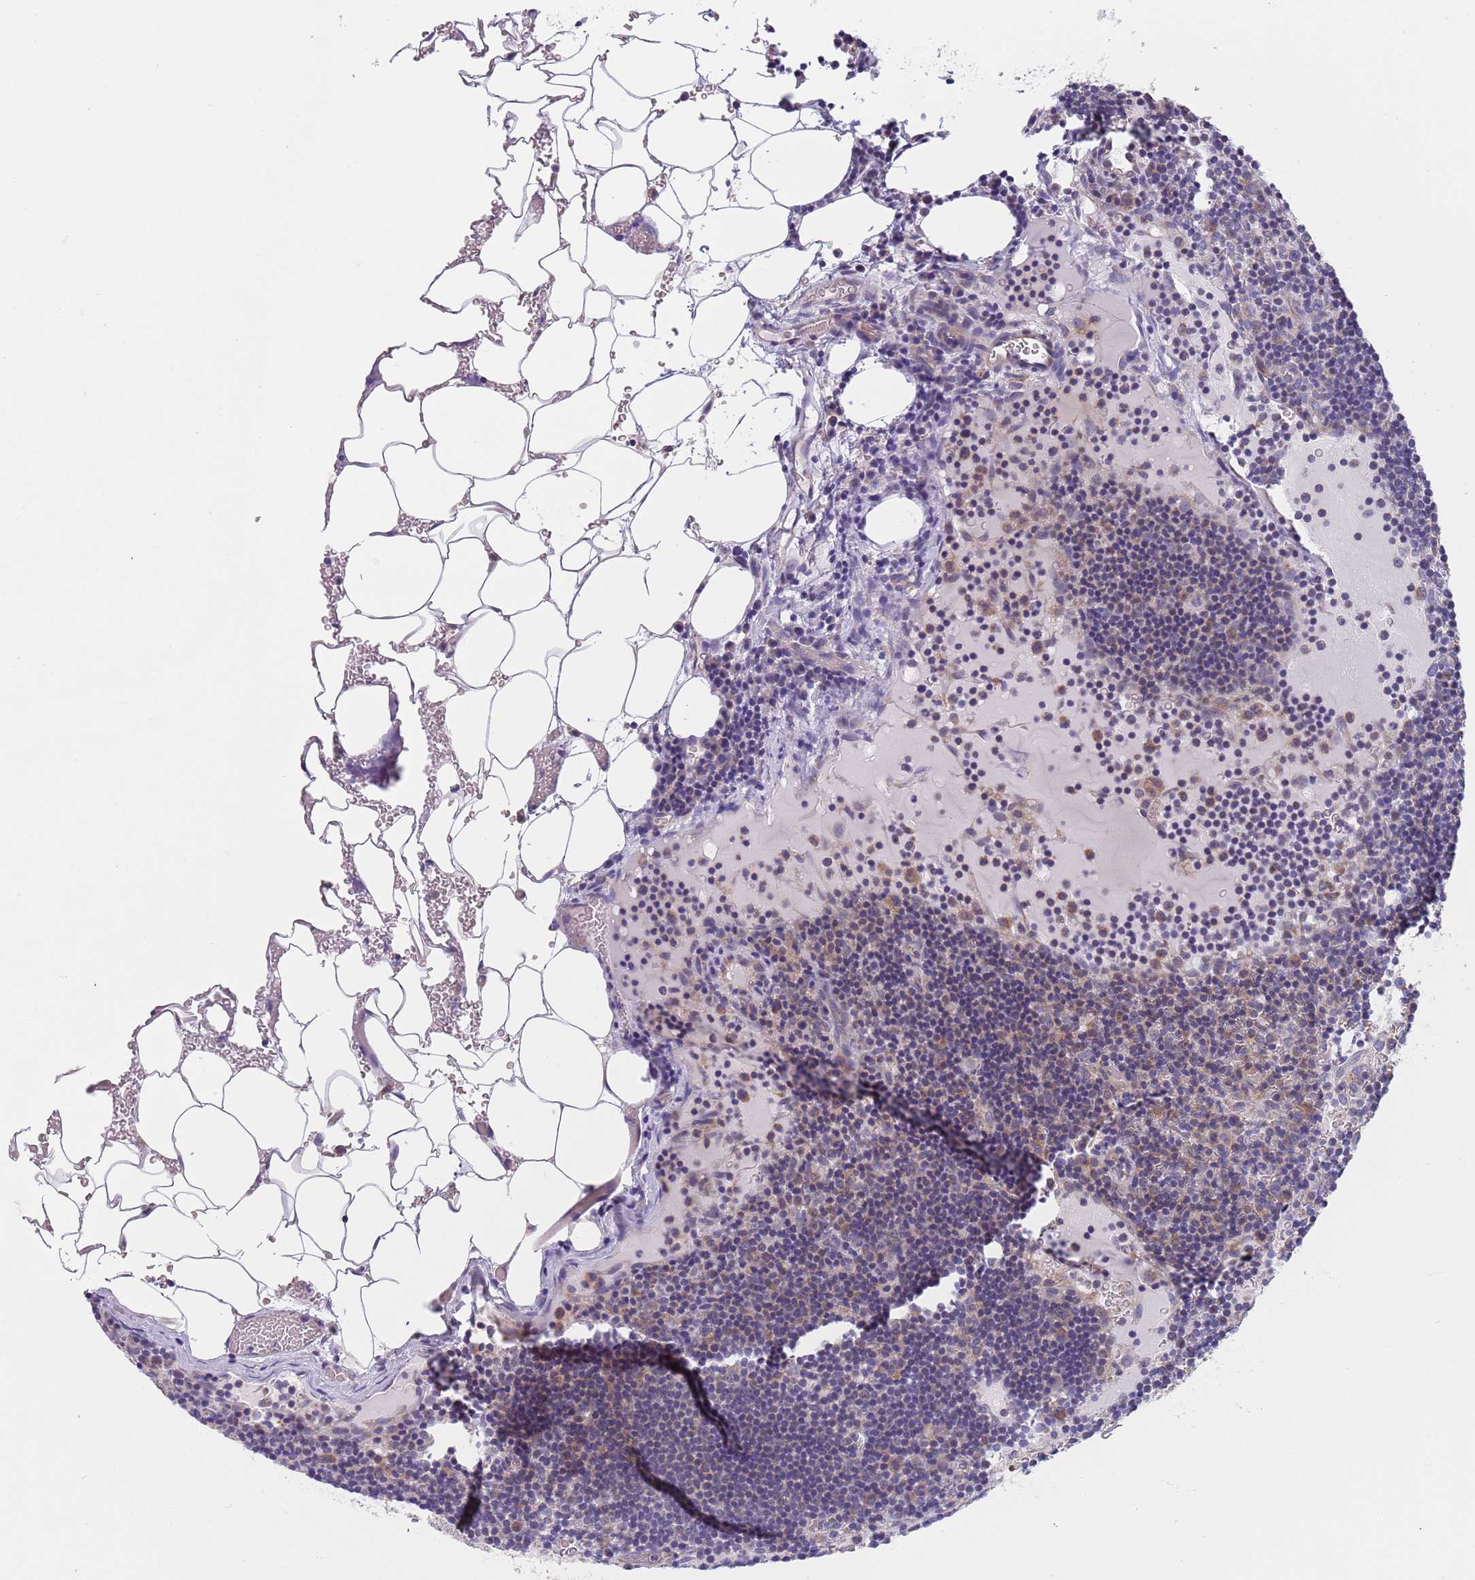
{"staining": {"intensity": "negative", "quantity": "none", "location": "none"}, "tissue": "lymph node", "cell_type": "Germinal center cells", "image_type": "normal", "snomed": [{"axis": "morphology", "description": "Normal tissue, NOS"}, {"axis": "topography", "description": "Lymph node"}], "caption": "The immunohistochemistry (IHC) micrograph has no significant staining in germinal center cells of lymph node. (Stains: DAB (3,3'-diaminobenzidine) IHC with hematoxylin counter stain, Microscopy: brightfield microscopy at high magnification).", "gene": "PWWP3A", "patient": {"sex": "male", "age": 53}}